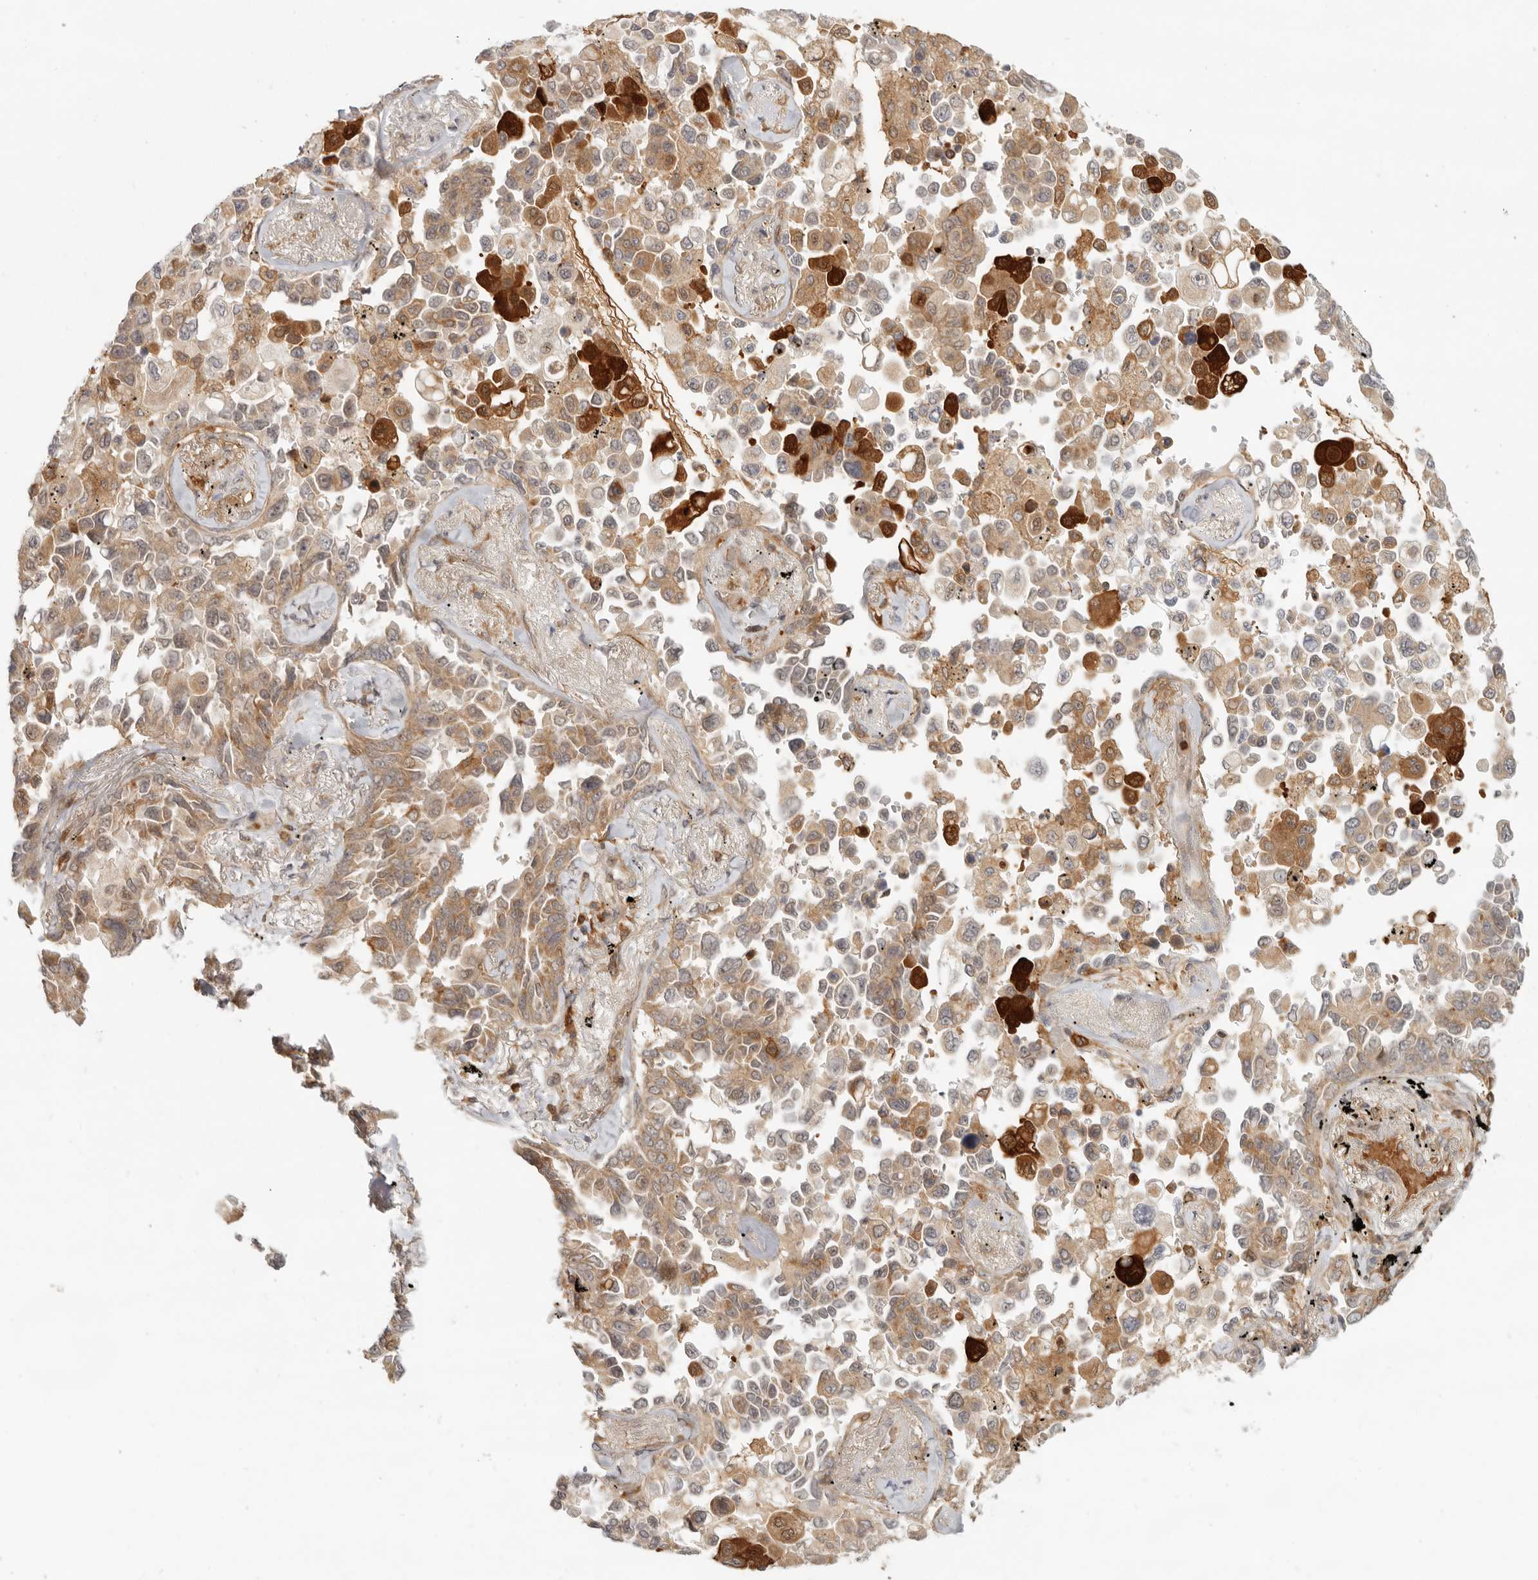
{"staining": {"intensity": "moderate", "quantity": ">75%", "location": "cytoplasmic/membranous"}, "tissue": "lung cancer", "cell_type": "Tumor cells", "image_type": "cancer", "snomed": [{"axis": "morphology", "description": "Adenocarcinoma, NOS"}, {"axis": "topography", "description": "Lung"}], "caption": "Protein positivity by immunohistochemistry (IHC) exhibits moderate cytoplasmic/membranous staining in approximately >75% of tumor cells in lung cancer. The protein of interest is shown in brown color, while the nuclei are stained blue.", "gene": "AHDC1", "patient": {"sex": "female", "age": 67}}